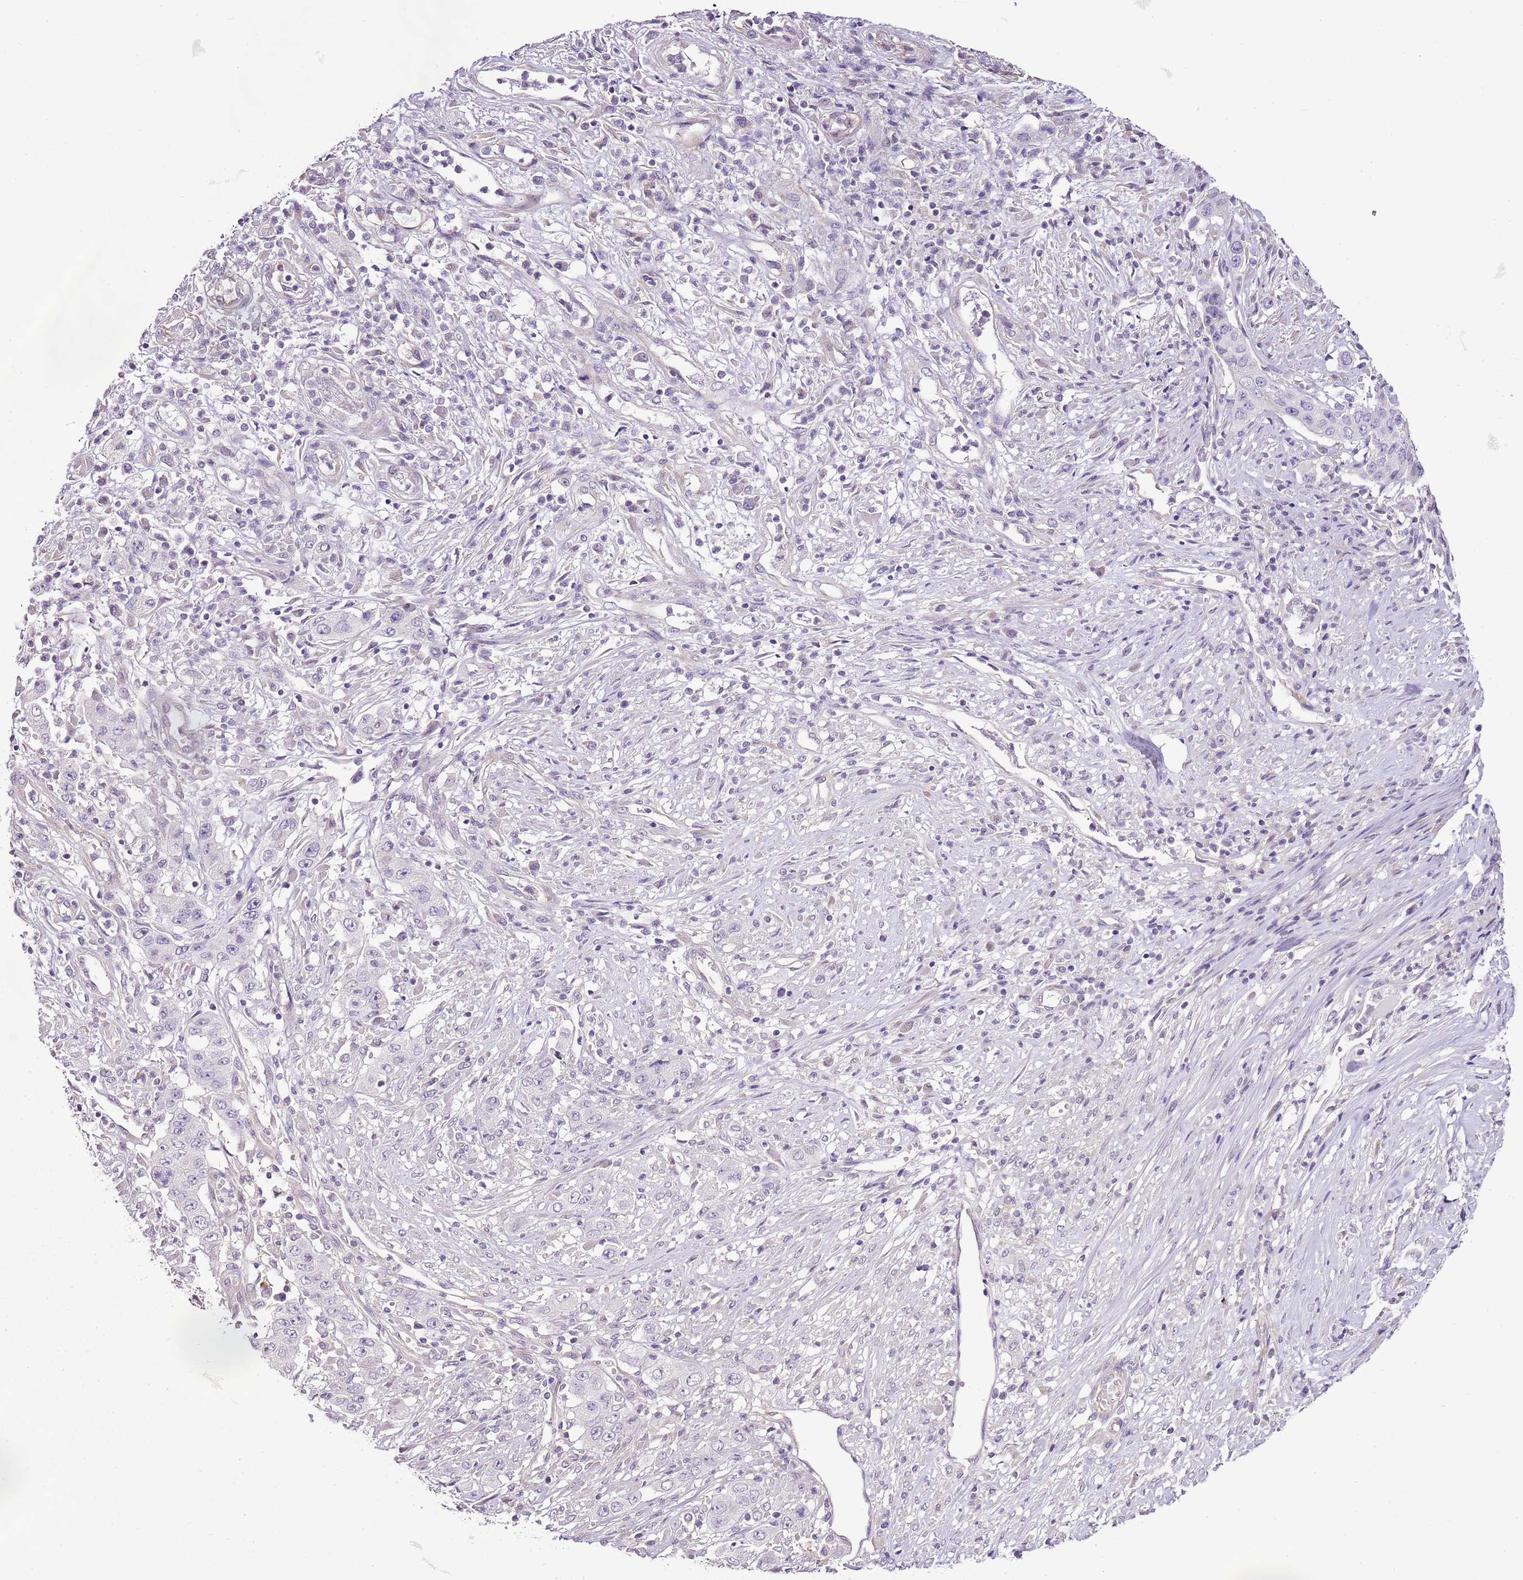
{"staining": {"intensity": "negative", "quantity": "none", "location": "none"}, "tissue": "stomach cancer", "cell_type": "Tumor cells", "image_type": "cancer", "snomed": [{"axis": "morphology", "description": "Adenocarcinoma, NOS"}, {"axis": "topography", "description": "Stomach, upper"}], "caption": "Human stomach cancer stained for a protein using immunohistochemistry (IHC) shows no positivity in tumor cells.", "gene": "CMKLR1", "patient": {"sex": "male", "age": 62}}